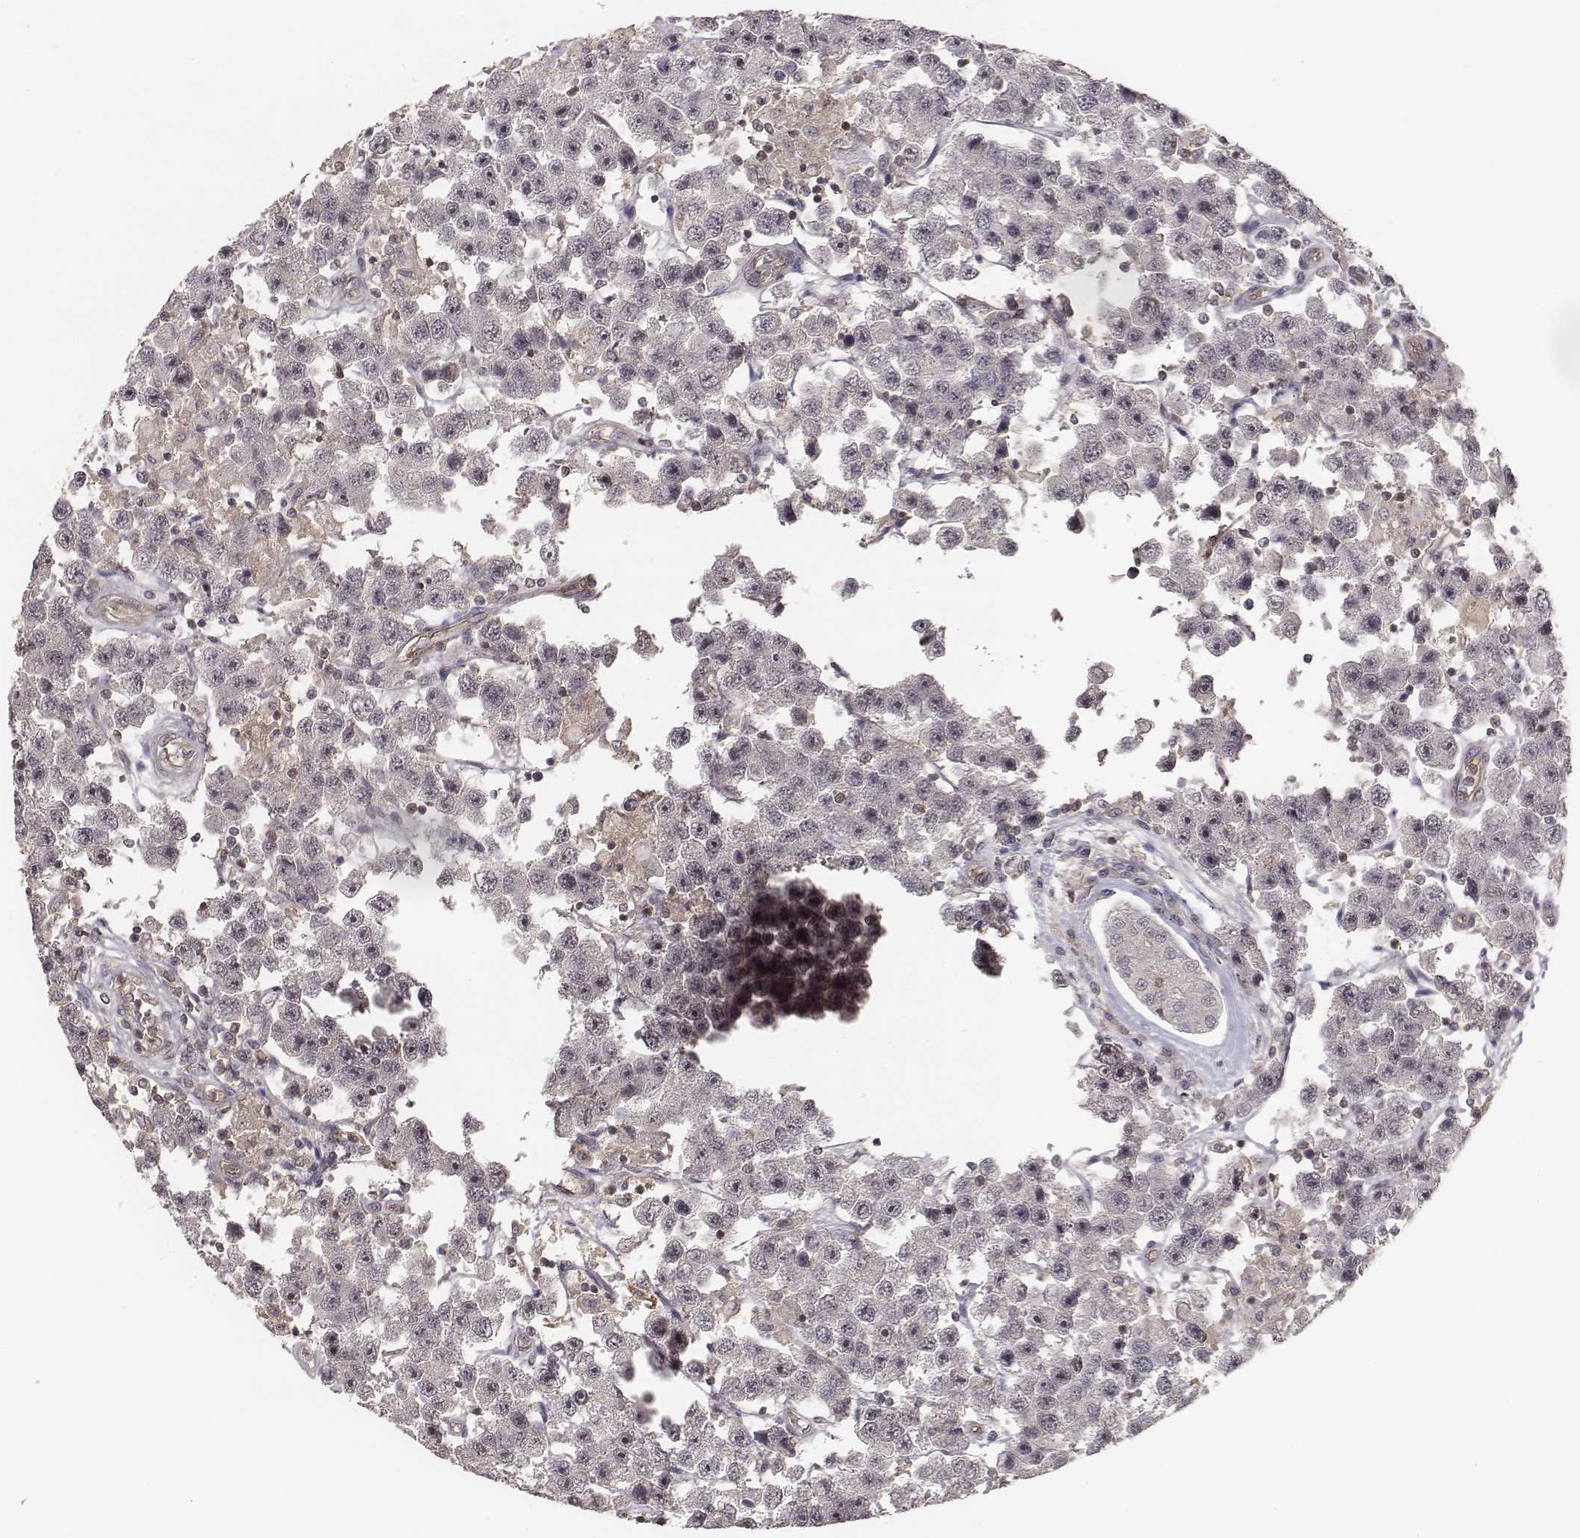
{"staining": {"intensity": "negative", "quantity": "none", "location": "none"}, "tissue": "testis cancer", "cell_type": "Tumor cells", "image_type": "cancer", "snomed": [{"axis": "morphology", "description": "Seminoma, NOS"}, {"axis": "topography", "description": "Testis"}], "caption": "The micrograph shows no staining of tumor cells in testis cancer (seminoma).", "gene": "PTPRG", "patient": {"sex": "male", "age": 45}}